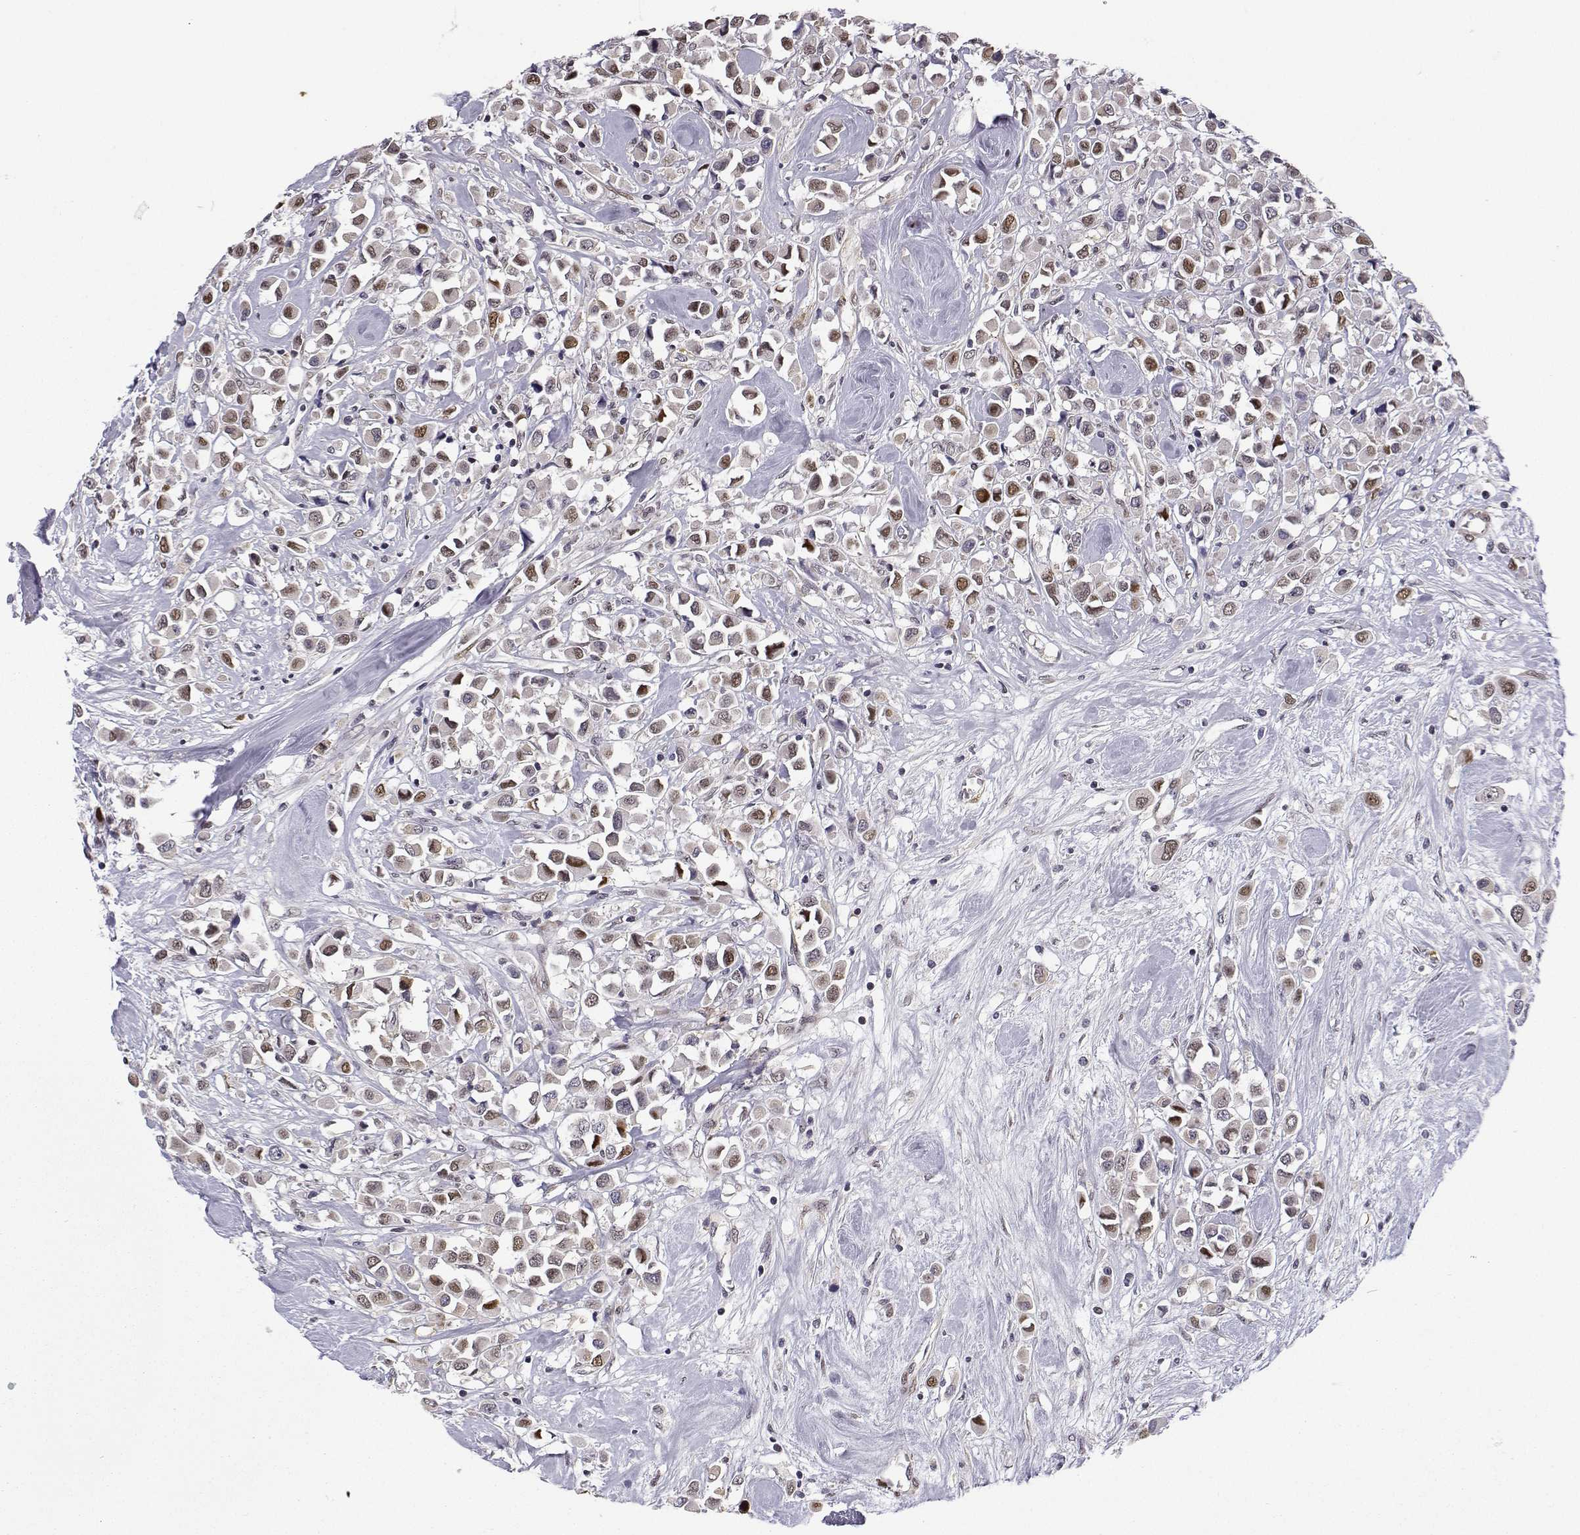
{"staining": {"intensity": "moderate", "quantity": ">75%", "location": "nuclear"}, "tissue": "breast cancer", "cell_type": "Tumor cells", "image_type": "cancer", "snomed": [{"axis": "morphology", "description": "Duct carcinoma"}, {"axis": "topography", "description": "Breast"}], "caption": "Immunohistochemical staining of human breast invasive ductal carcinoma shows medium levels of moderate nuclear protein positivity in approximately >75% of tumor cells.", "gene": "PHGDH", "patient": {"sex": "female", "age": 61}}